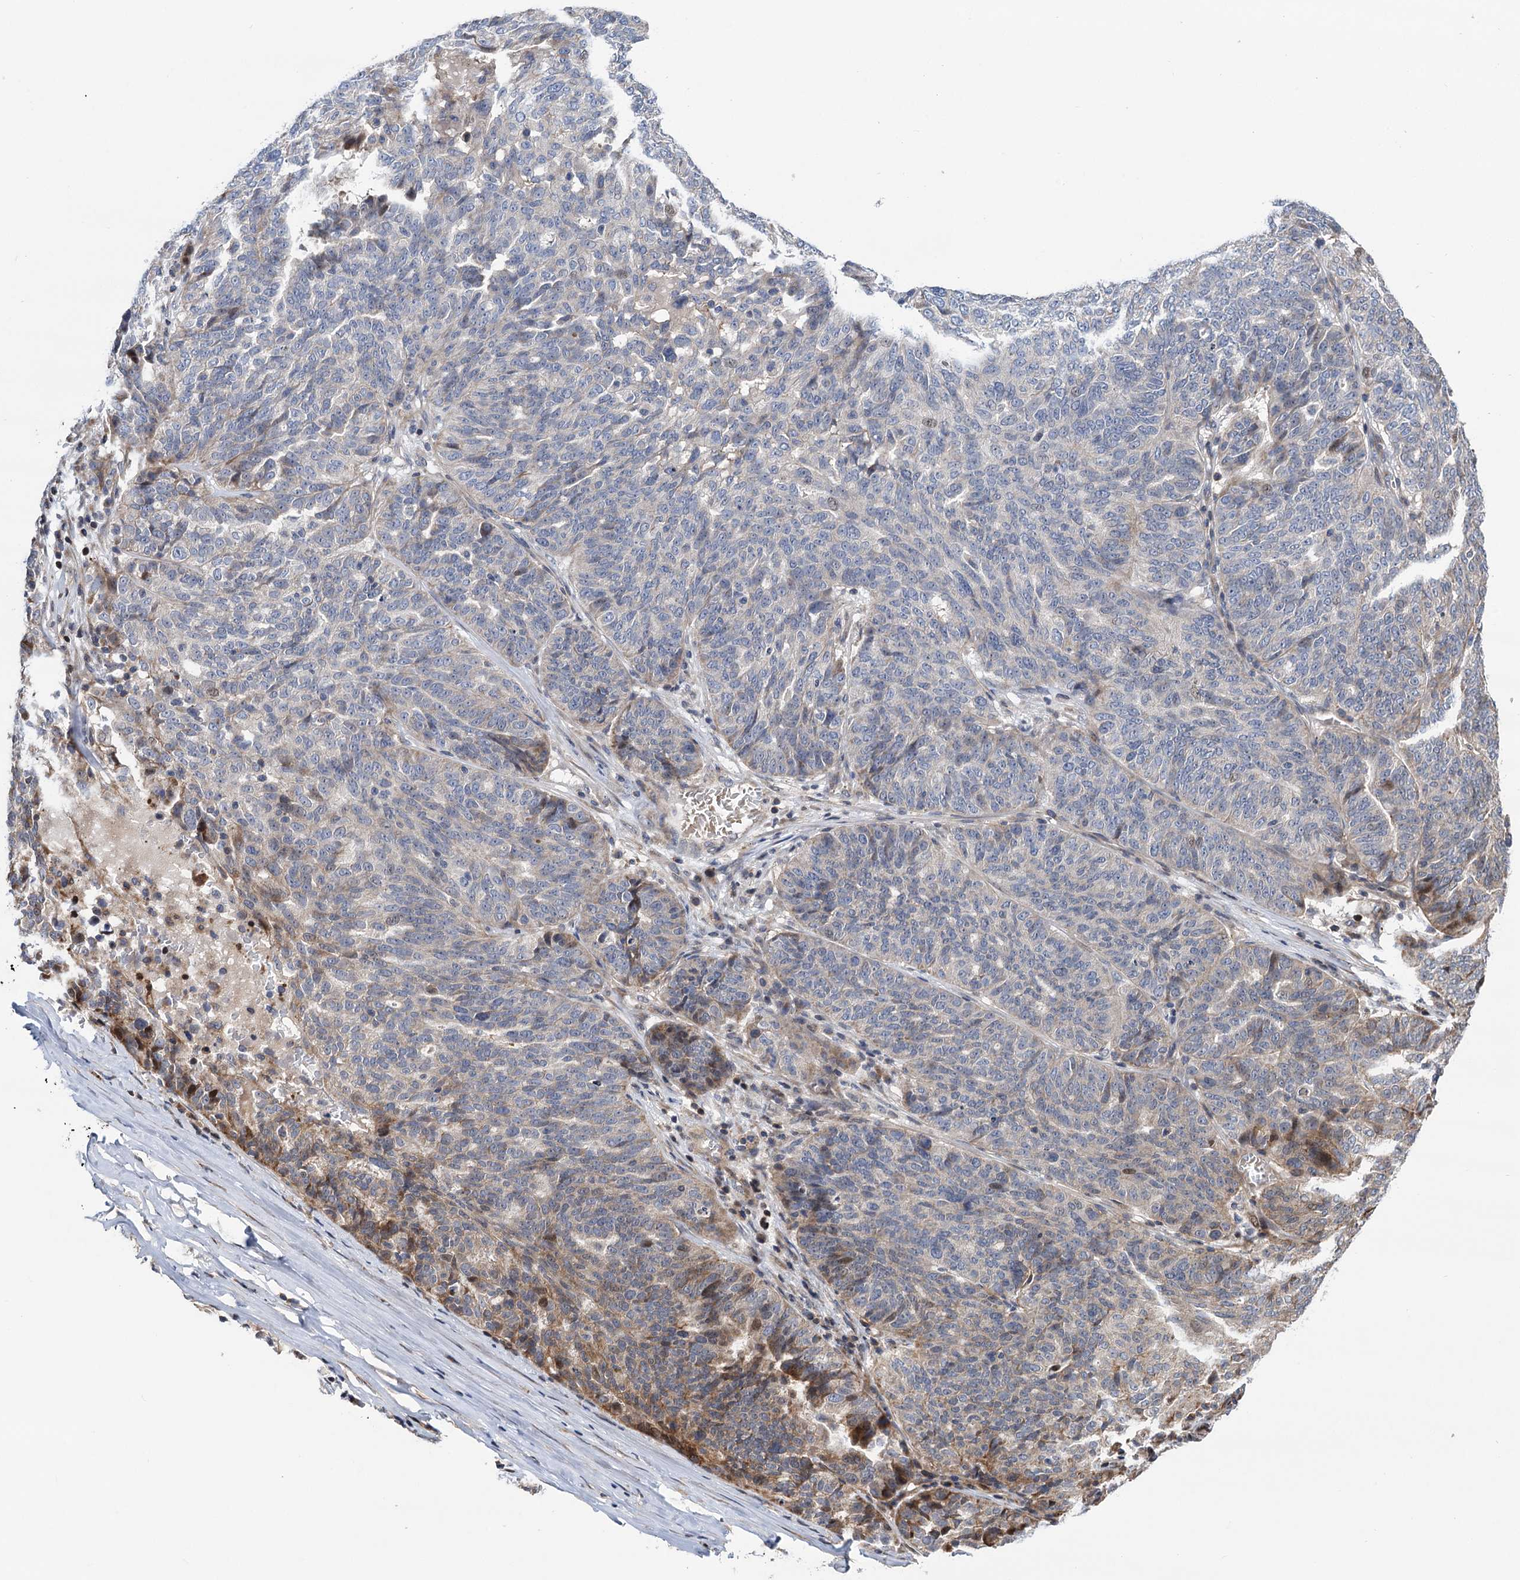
{"staining": {"intensity": "weak", "quantity": "<25%", "location": "cytoplasmic/membranous"}, "tissue": "ovarian cancer", "cell_type": "Tumor cells", "image_type": "cancer", "snomed": [{"axis": "morphology", "description": "Cystadenocarcinoma, serous, NOS"}, {"axis": "topography", "description": "Ovary"}], "caption": "Tumor cells show no significant protein positivity in ovarian cancer. The staining is performed using DAB (3,3'-diaminobenzidine) brown chromogen with nuclei counter-stained in using hematoxylin.", "gene": "UBR1", "patient": {"sex": "female", "age": 59}}